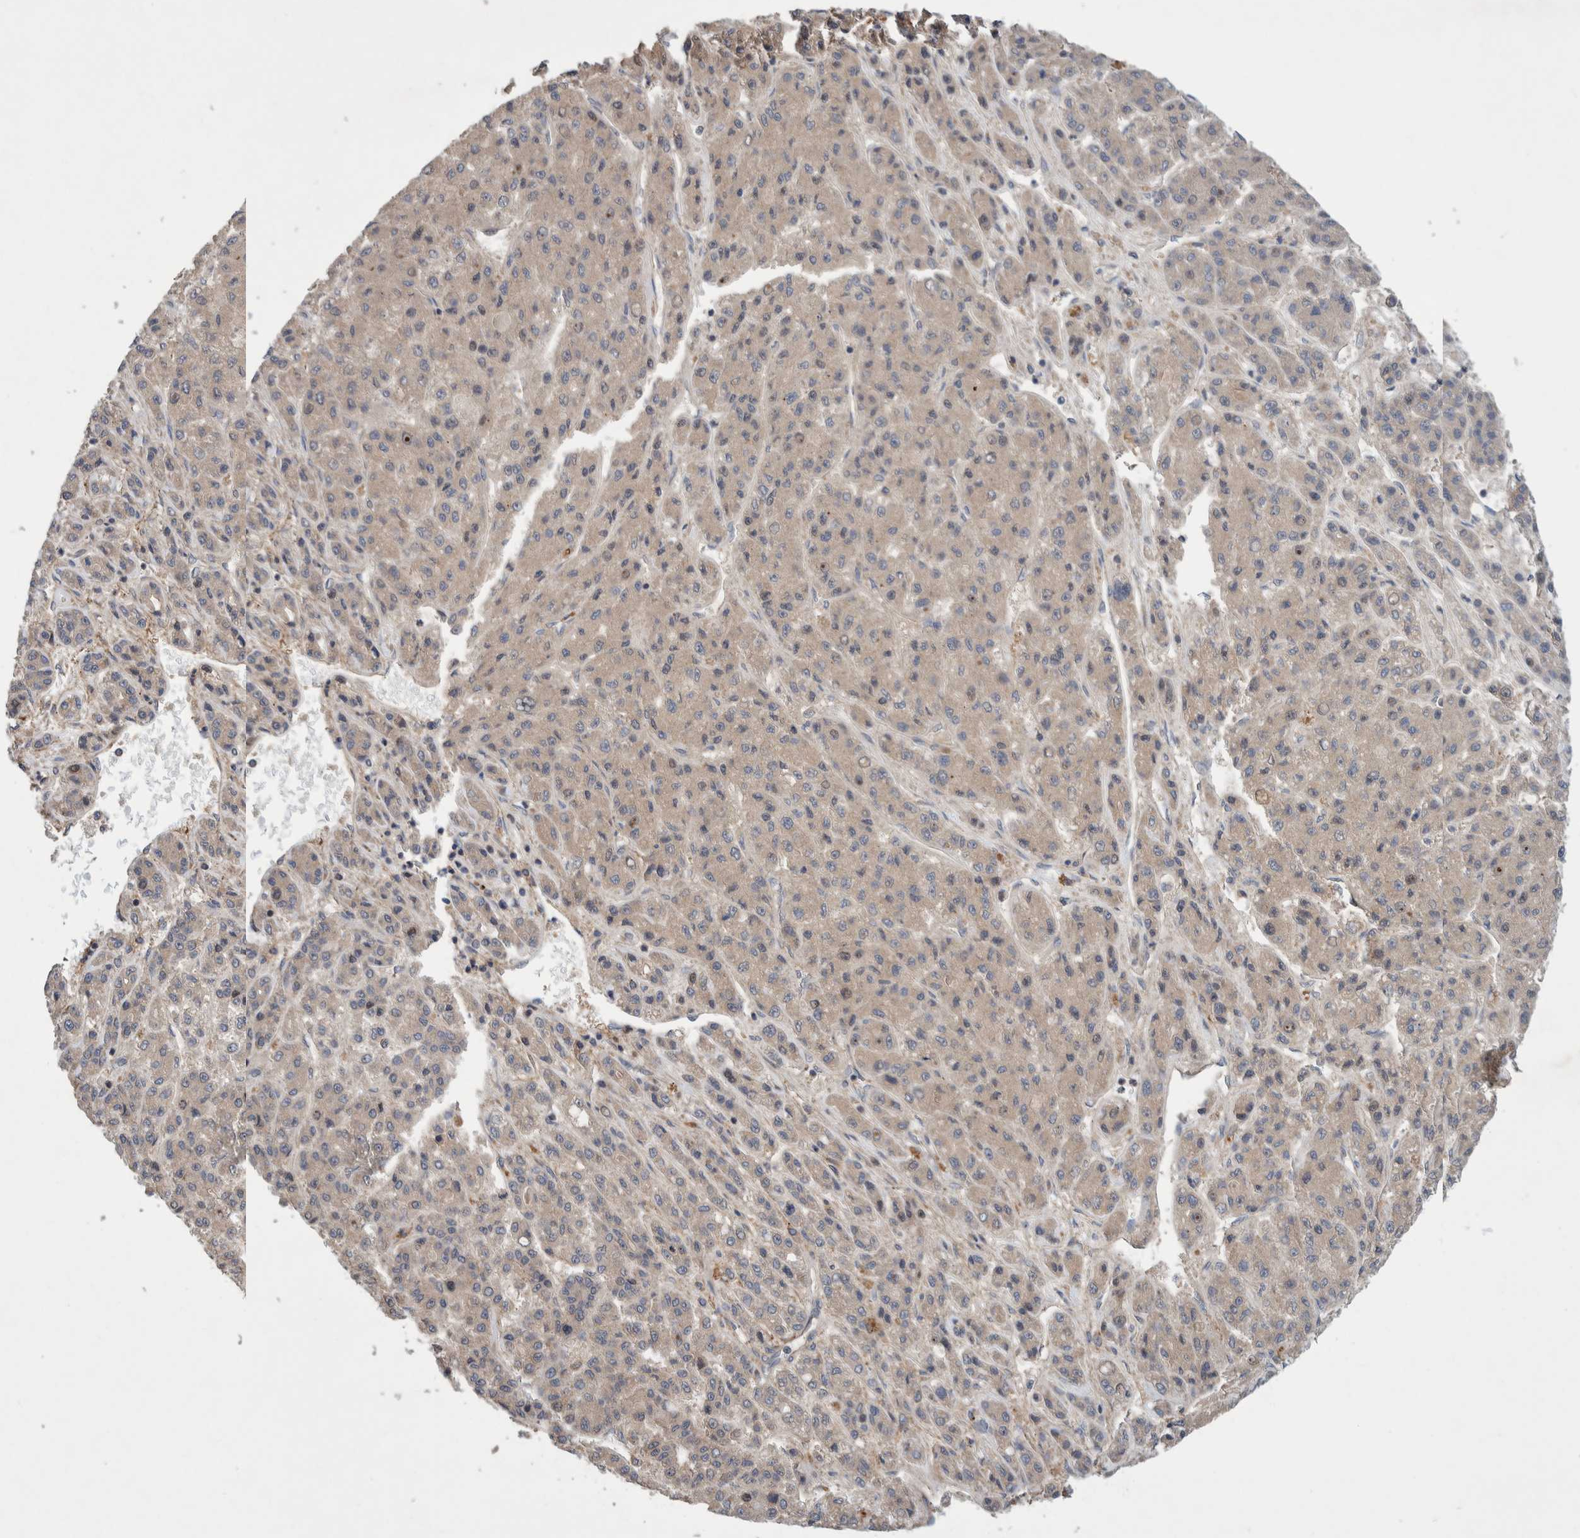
{"staining": {"intensity": "negative", "quantity": "none", "location": "none"}, "tissue": "liver cancer", "cell_type": "Tumor cells", "image_type": "cancer", "snomed": [{"axis": "morphology", "description": "Carcinoma, Hepatocellular, NOS"}, {"axis": "topography", "description": "Liver"}], "caption": "Immunohistochemistry photomicrograph of hepatocellular carcinoma (liver) stained for a protein (brown), which demonstrates no positivity in tumor cells.", "gene": "PIK3R6", "patient": {"sex": "male", "age": 70}}